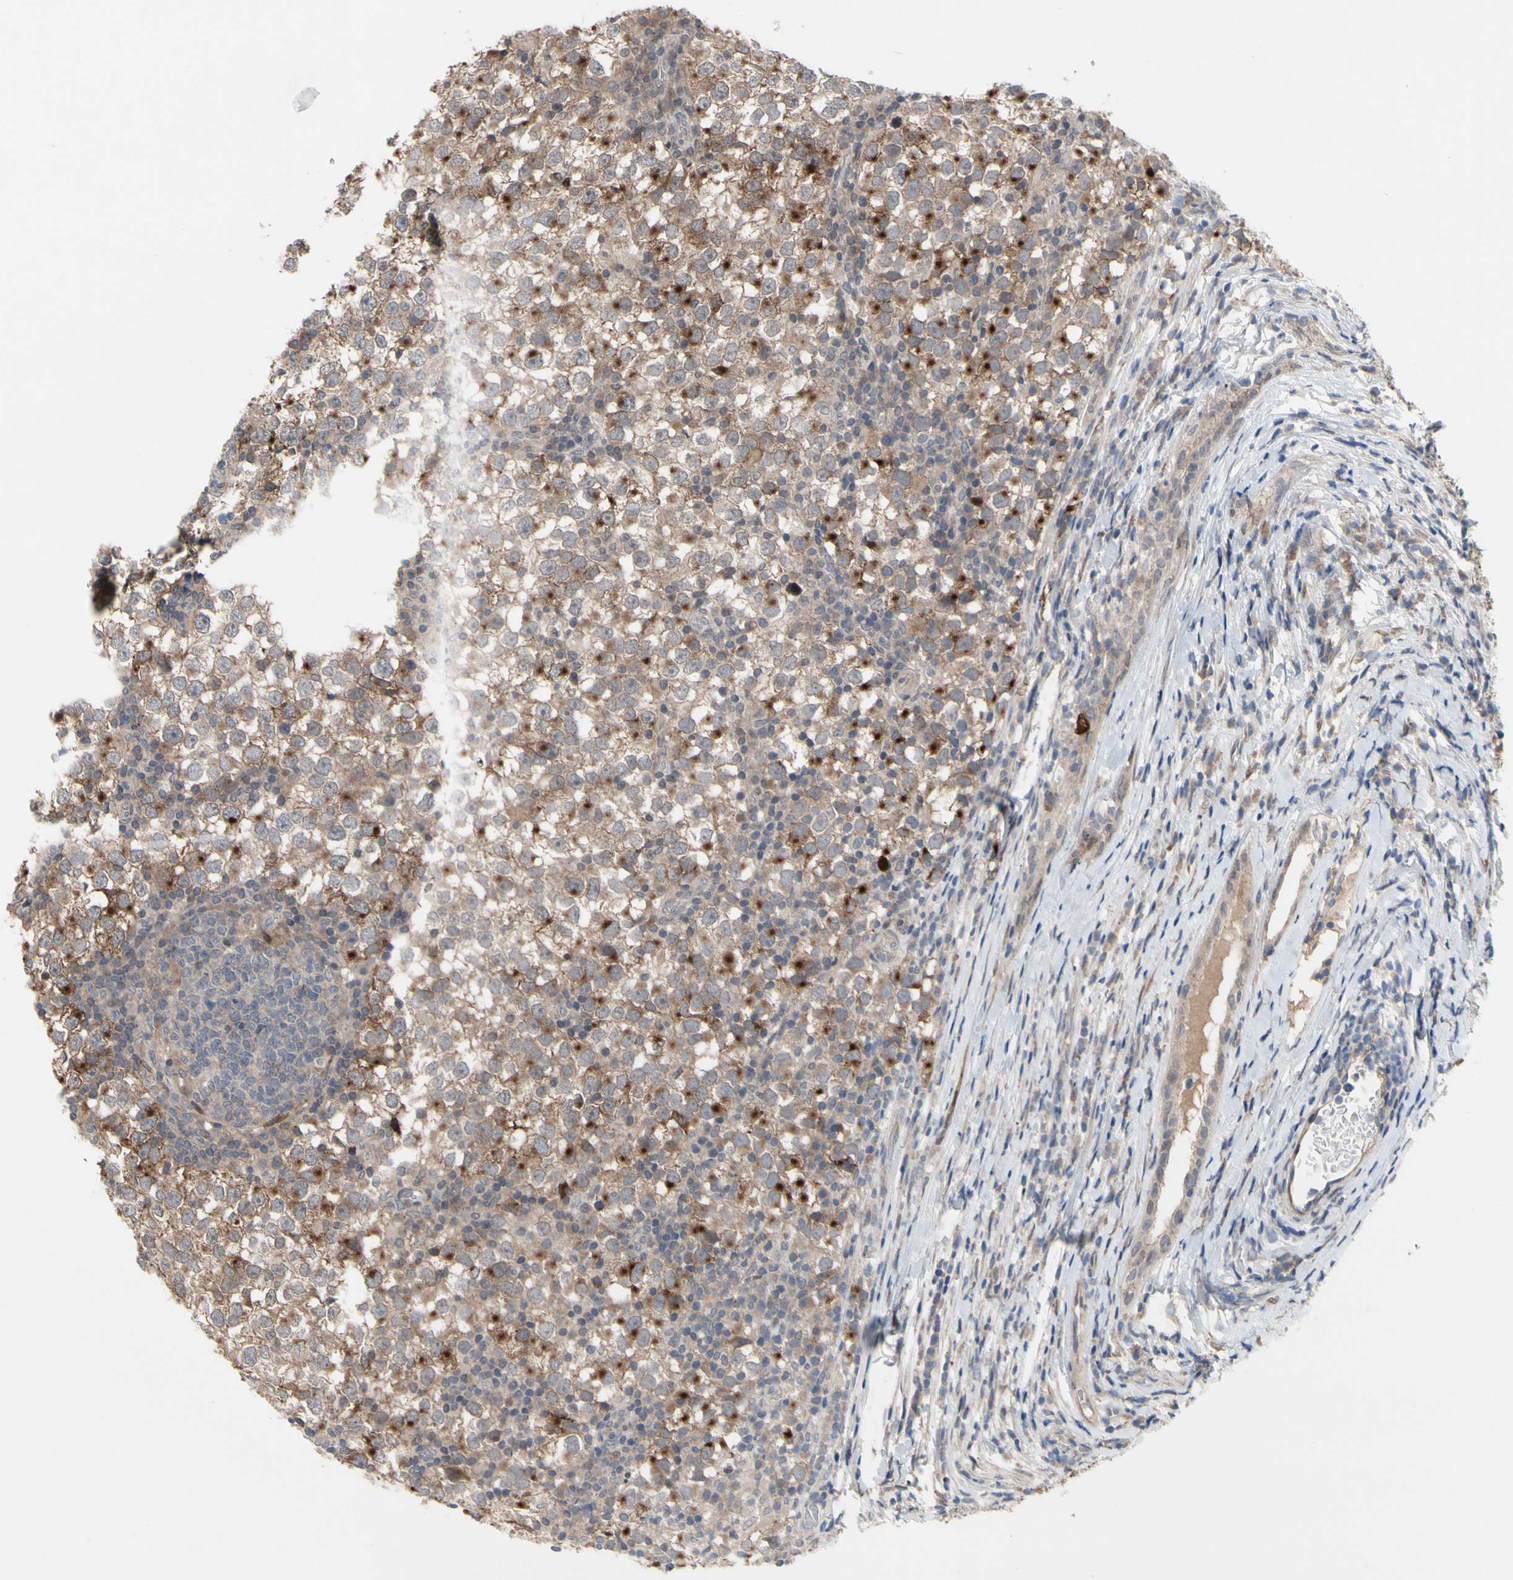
{"staining": {"intensity": "moderate", "quantity": ">75%", "location": "cytoplasmic/membranous"}, "tissue": "testis cancer", "cell_type": "Tumor cells", "image_type": "cancer", "snomed": [{"axis": "morphology", "description": "Seminoma, NOS"}, {"axis": "topography", "description": "Testis"}], "caption": "Protein expression analysis of human testis cancer reveals moderate cytoplasmic/membranous positivity in about >75% of tumor cells.", "gene": "OAZ1", "patient": {"sex": "male", "age": 65}}